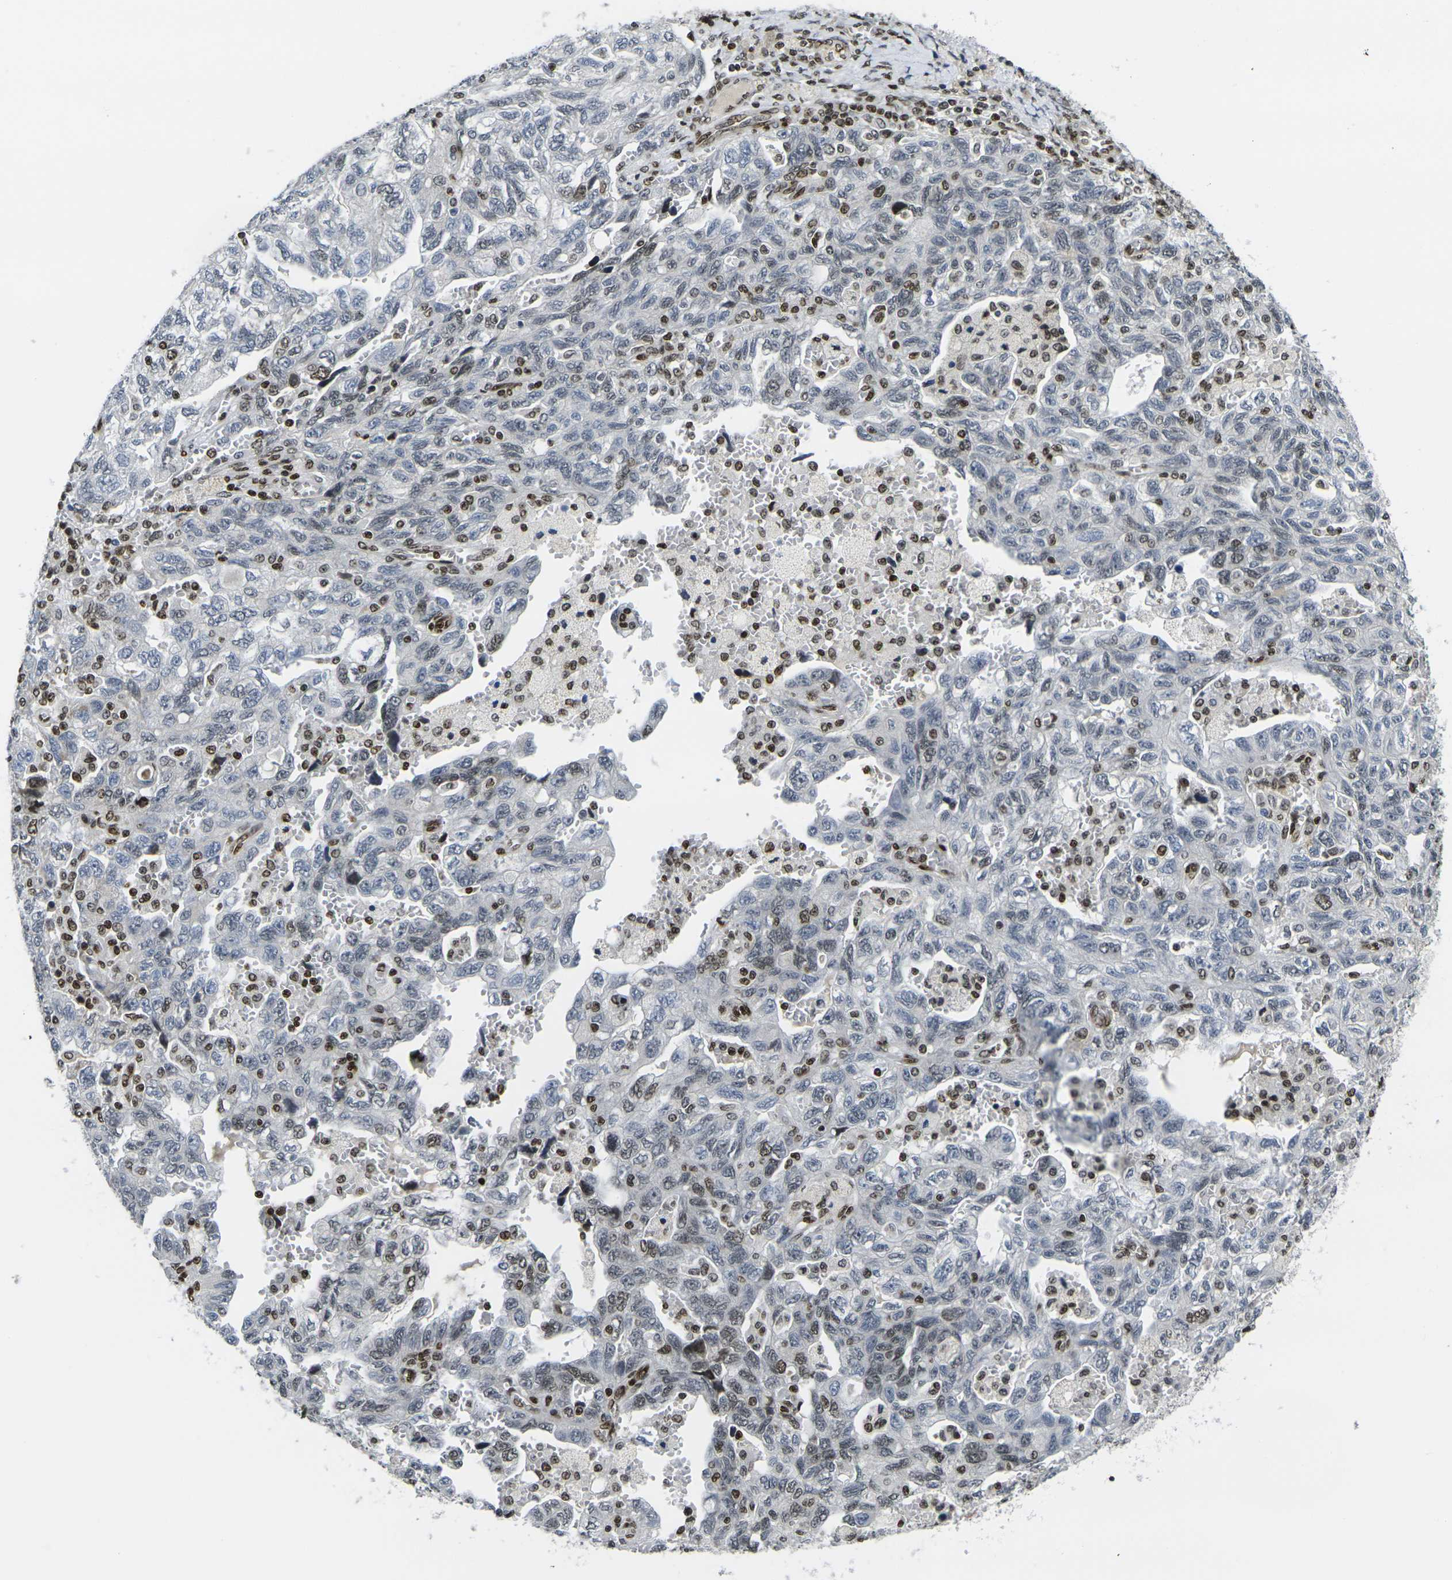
{"staining": {"intensity": "weak", "quantity": "<25%", "location": "nuclear"}, "tissue": "ovarian cancer", "cell_type": "Tumor cells", "image_type": "cancer", "snomed": [{"axis": "morphology", "description": "Carcinoma, NOS"}, {"axis": "morphology", "description": "Cystadenocarcinoma, serous, NOS"}, {"axis": "topography", "description": "Ovary"}], "caption": "Serous cystadenocarcinoma (ovarian) was stained to show a protein in brown. There is no significant positivity in tumor cells.", "gene": "H1-10", "patient": {"sex": "female", "age": 69}}